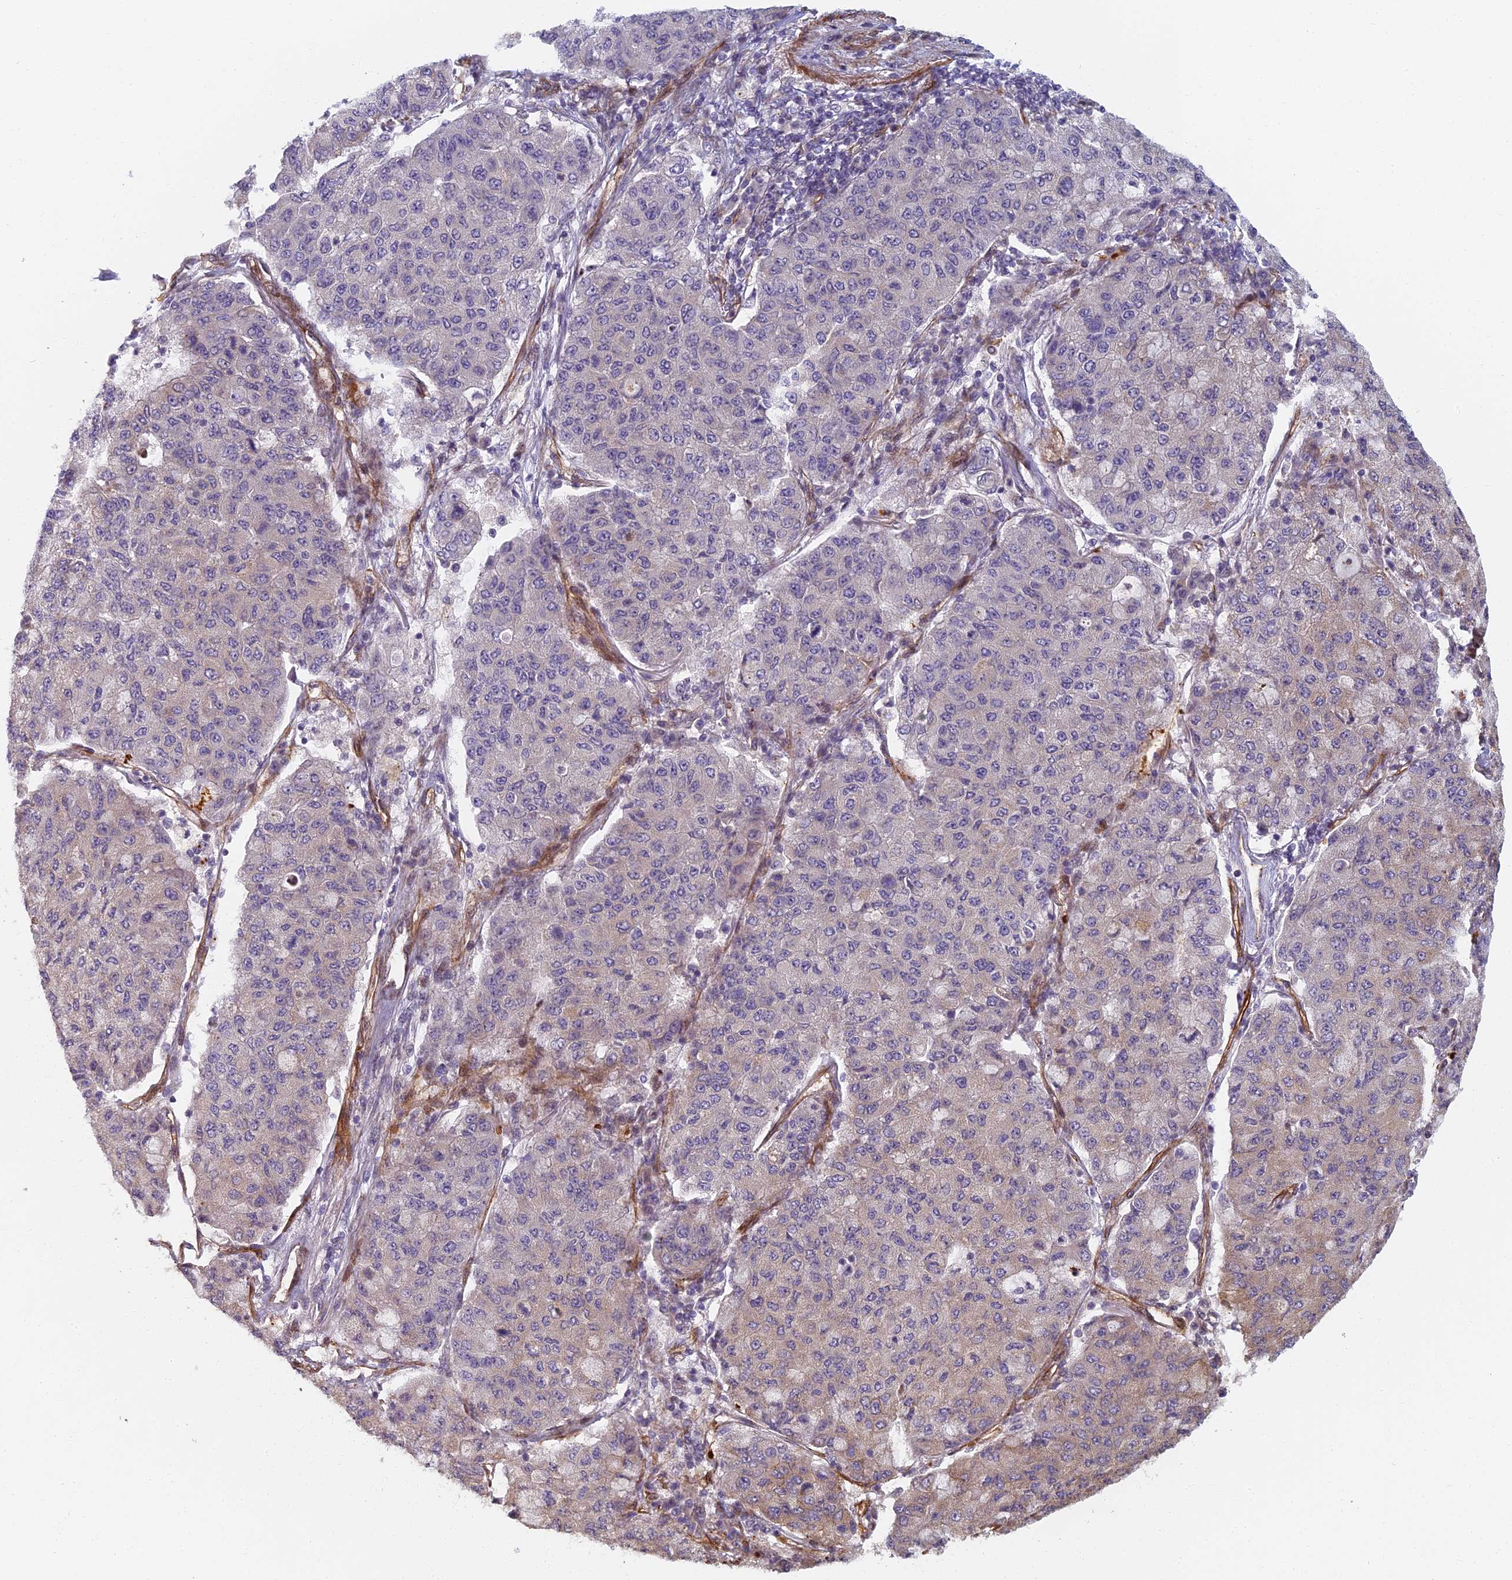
{"staining": {"intensity": "negative", "quantity": "none", "location": "none"}, "tissue": "lung cancer", "cell_type": "Tumor cells", "image_type": "cancer", "snomed": [{"axis": "morphology", "description": "Squamous cell carcinoma, NOS"}, {"axis": "topography", "description": "Lung"}], "caption": "DAB (3,3'-diaminobenzidine) immunohistochemical staining of squamous cell carcinoma (lung) shows no significant positivity in tumor cells.", "gene": "ABCB10", "patient": {"sex": "male", "age": 74}}